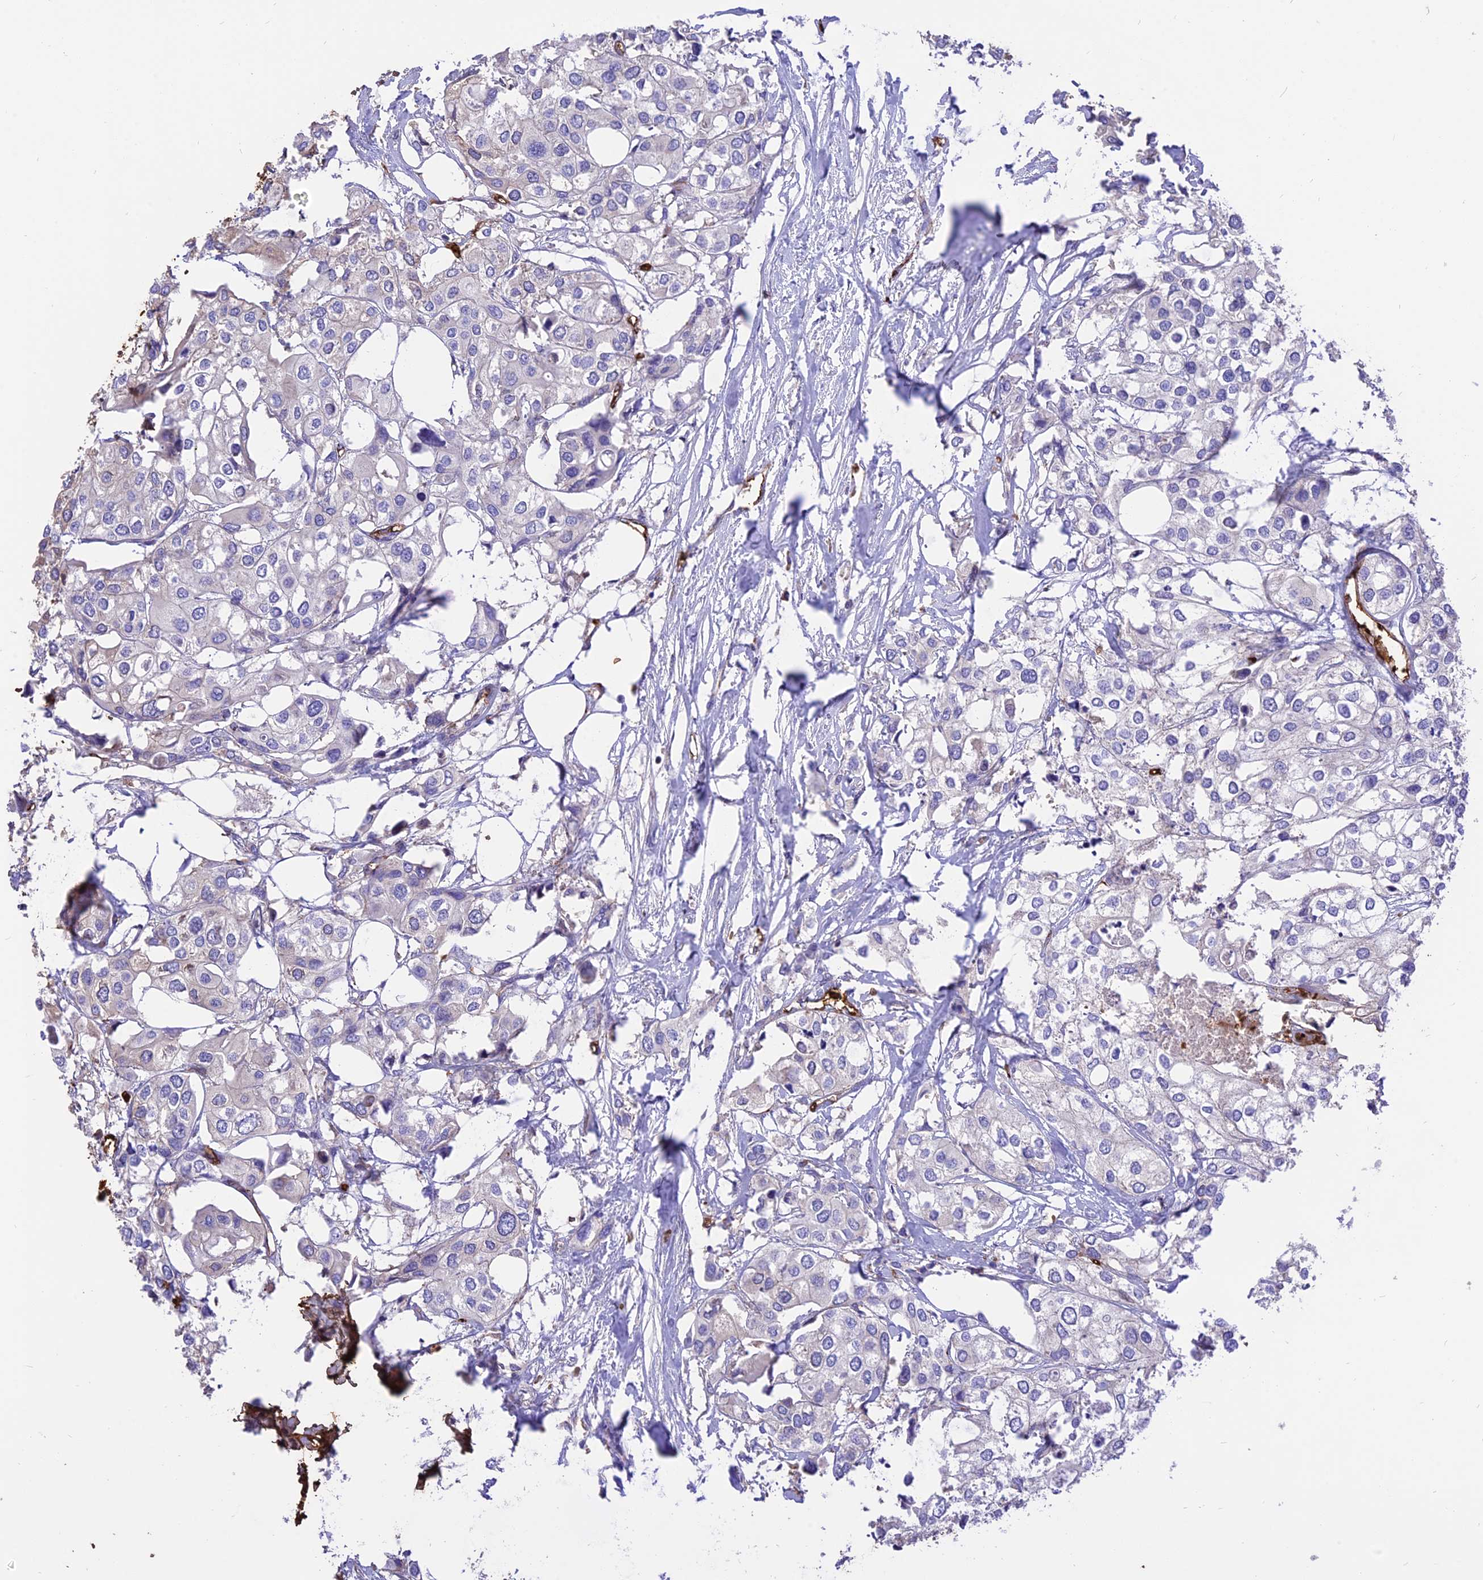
{"staining": {"intensity": "weak", "quantity": "<25%", "location": "cytoplasmic/membranous"}, "tissue": "urothelial cancer", "cell_type": "Tumor cells", "image_type": "cancer", "snomed": [{"axis": "morphology", "description": "Urothelial carcinoma, High grade"}, {"axis": "topography", "description": "Urinary bladder"}], "caption": "Urothelial carcinoma (high-grade) was stained to show a protein in brown. There is no significant positivity in tumor cells. (Stains: DAB (3,3'-diaminobenzidine) immunohistochemistry with hematoxylin counter stain, Microscopy: brightfield microscopy at high magnification).", "gene": "TTC4", "patient": {"sex": "male", "age": 64}}